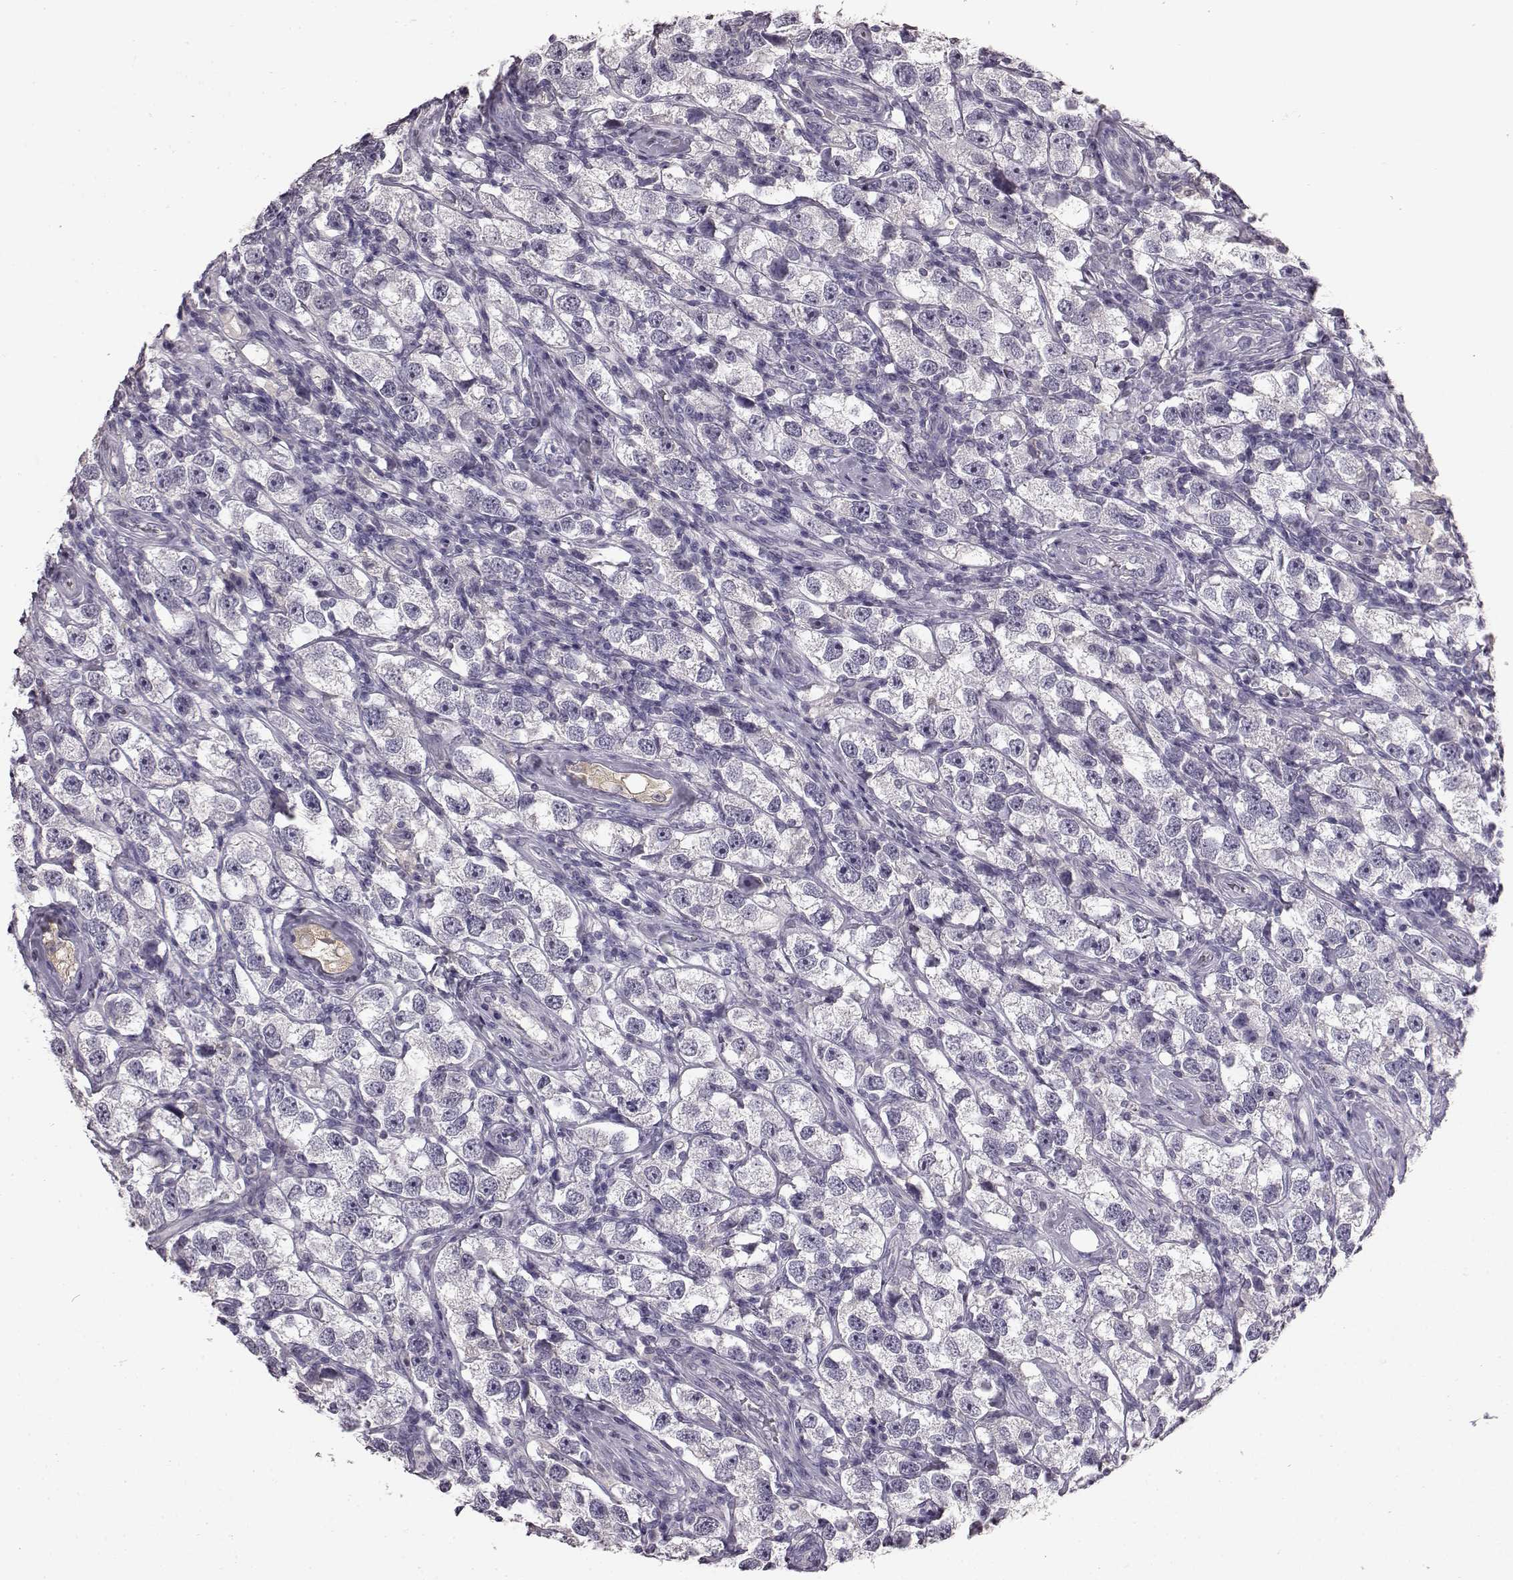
{"staining": {"intensity": "negative", "quantity": "none", "location": "none"}, "tissue": "testis cancer", "cell_type": "Tumor cells", "image_type": "cancer", "snomed": [{"axis": "morphology", "description": "Seminoma, NOS"}, {"axis": "topography", "description": "Testis"}], "caption": "IHC of testis seminoma shows no expression in tumor cells. The staining is performed using DAB (3,3'-diaminobenzidine) brown chromogen with nuclei counter-stained in using hematoxylin.", "gene": "KRT85", "patient": {"sex": "male", "age": 26}}